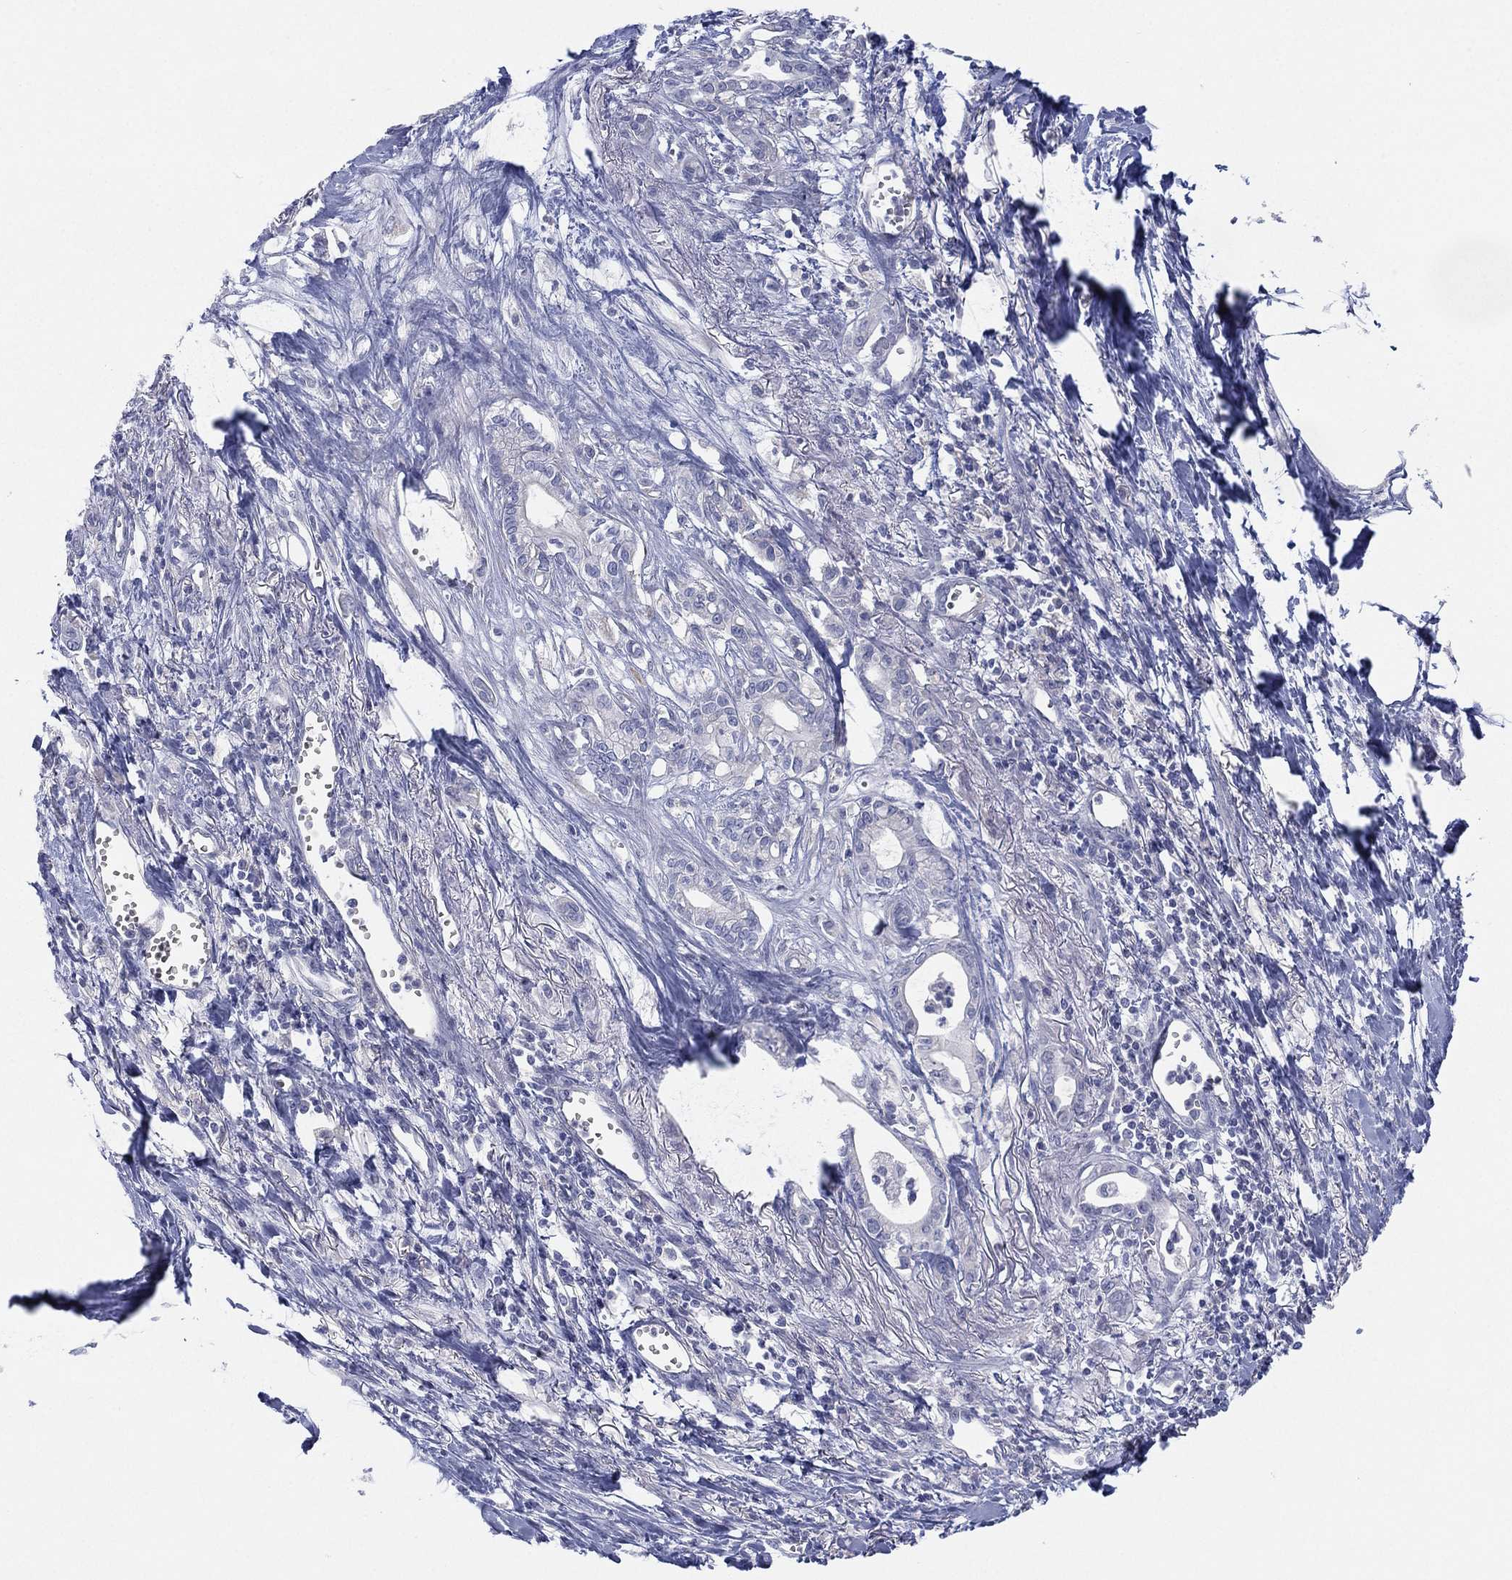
{"staining": {"intensity": "negative", "quantity": "none", "location": "none"}, "tissue": "pancreatic cancer", "cell_type": "Tumor cells", "image_type": "cancer", "snomed": [{"axis": "morphology", "description": "Adenocarcinoma, NOS"}, {"axis": "topography", "description": "Pancreas"}], "caption": "The immunohistochemistry photomicrograph has no significant positivity in tumor cells of adenocarcinoma (pancreatic) tissue.", "gene": "CYP2D6", "patient": {"sex": "male", "age": 71}}